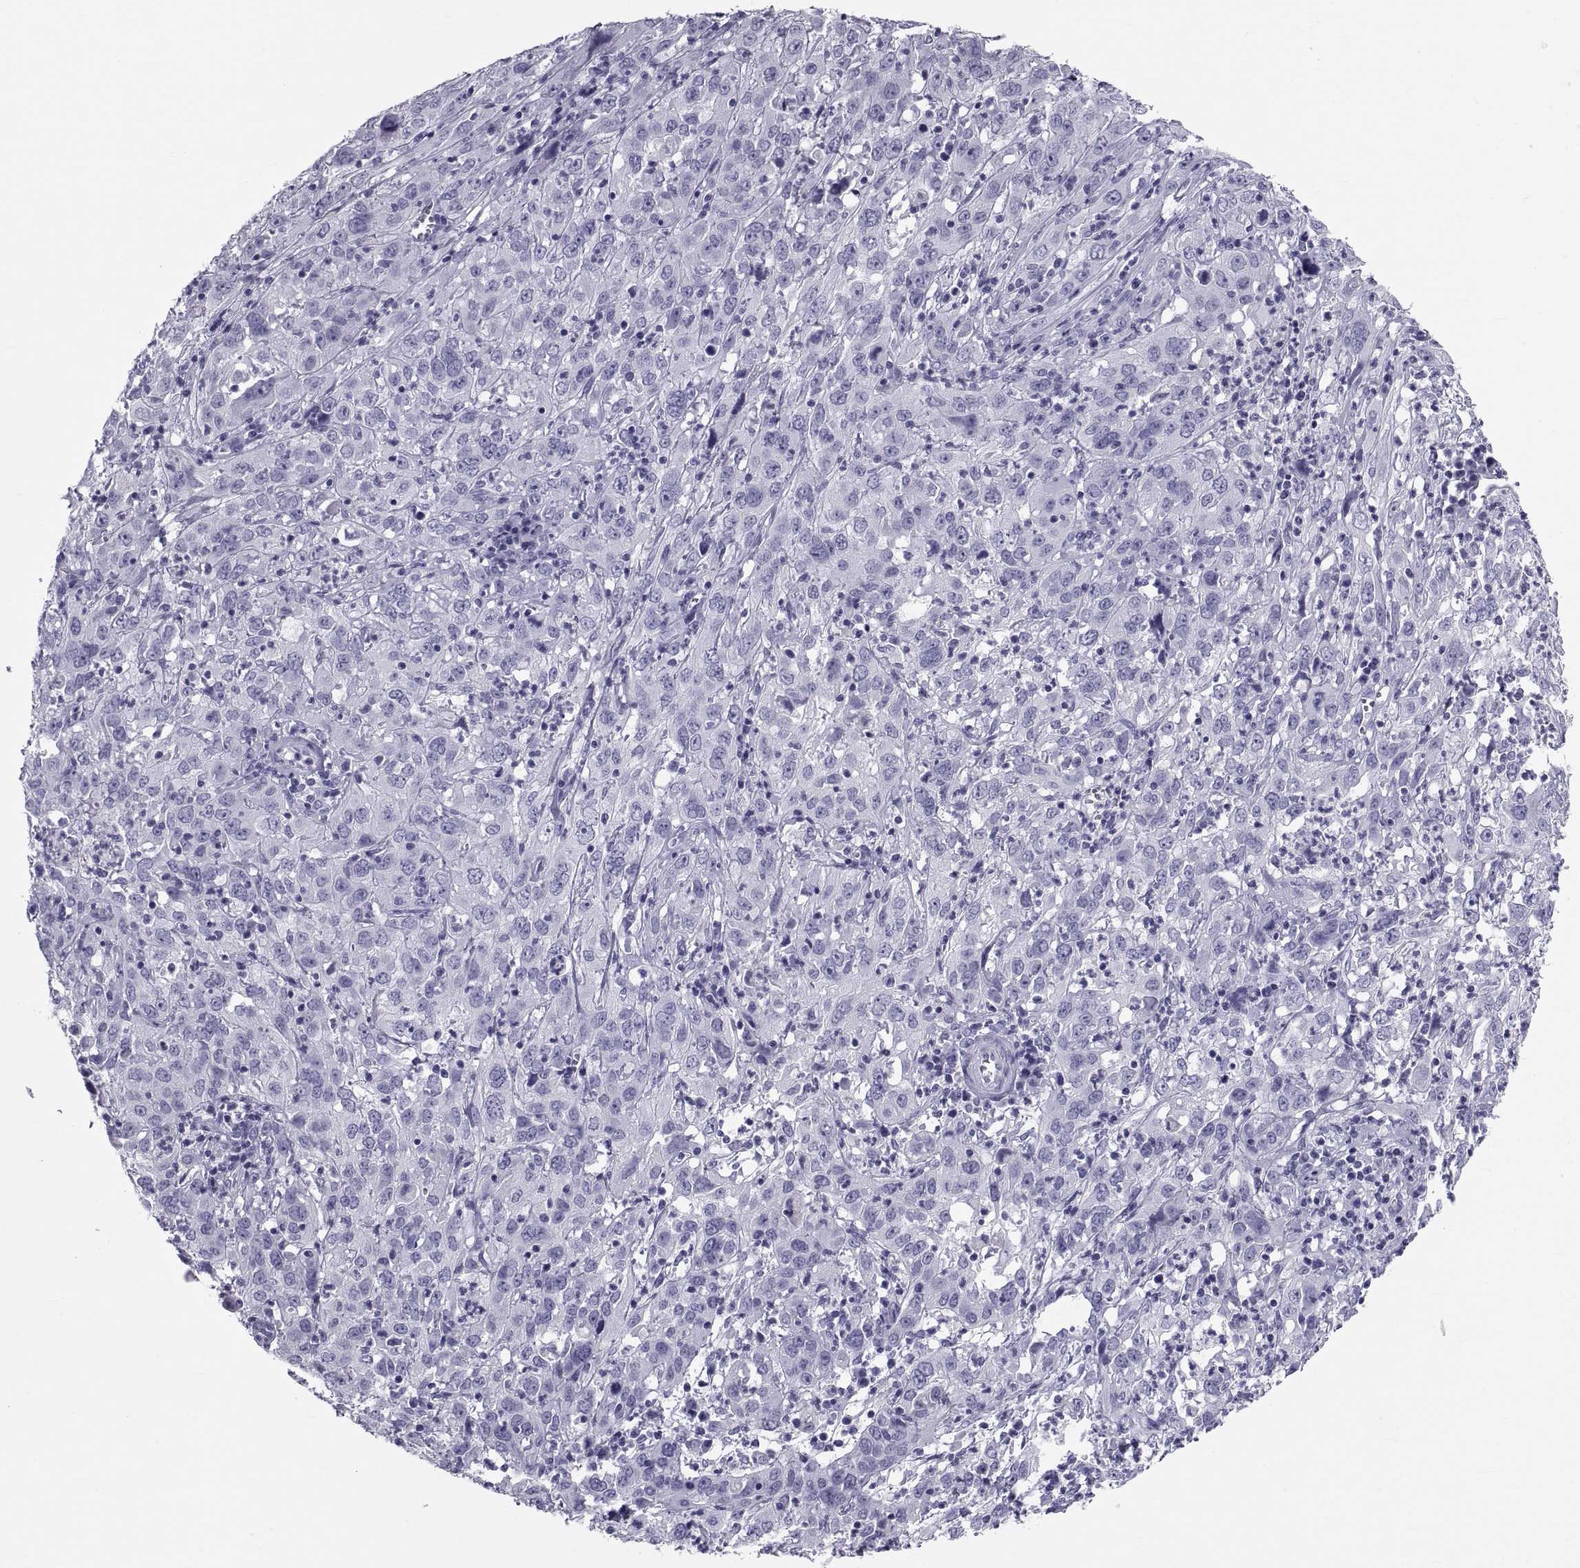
{"staining": {"intensity": "negative", "quantity": "none", "location": "none"}, "tissue": "cervical cancer", "cell_type": "Tumor cells", "image_type": "cancer", "snomed": [{"axis": "morphology", "description": "Squamous cell carcinoma, NOS"}, {"axis": "topography", "description": "Cervix"}], "caption": "IHC image of human cervical cancer stained for a protein (brown), which reveals no staining in tumor cells.", "gene": "DEFB129", "patient": {"sex": "female", "age": 32}}